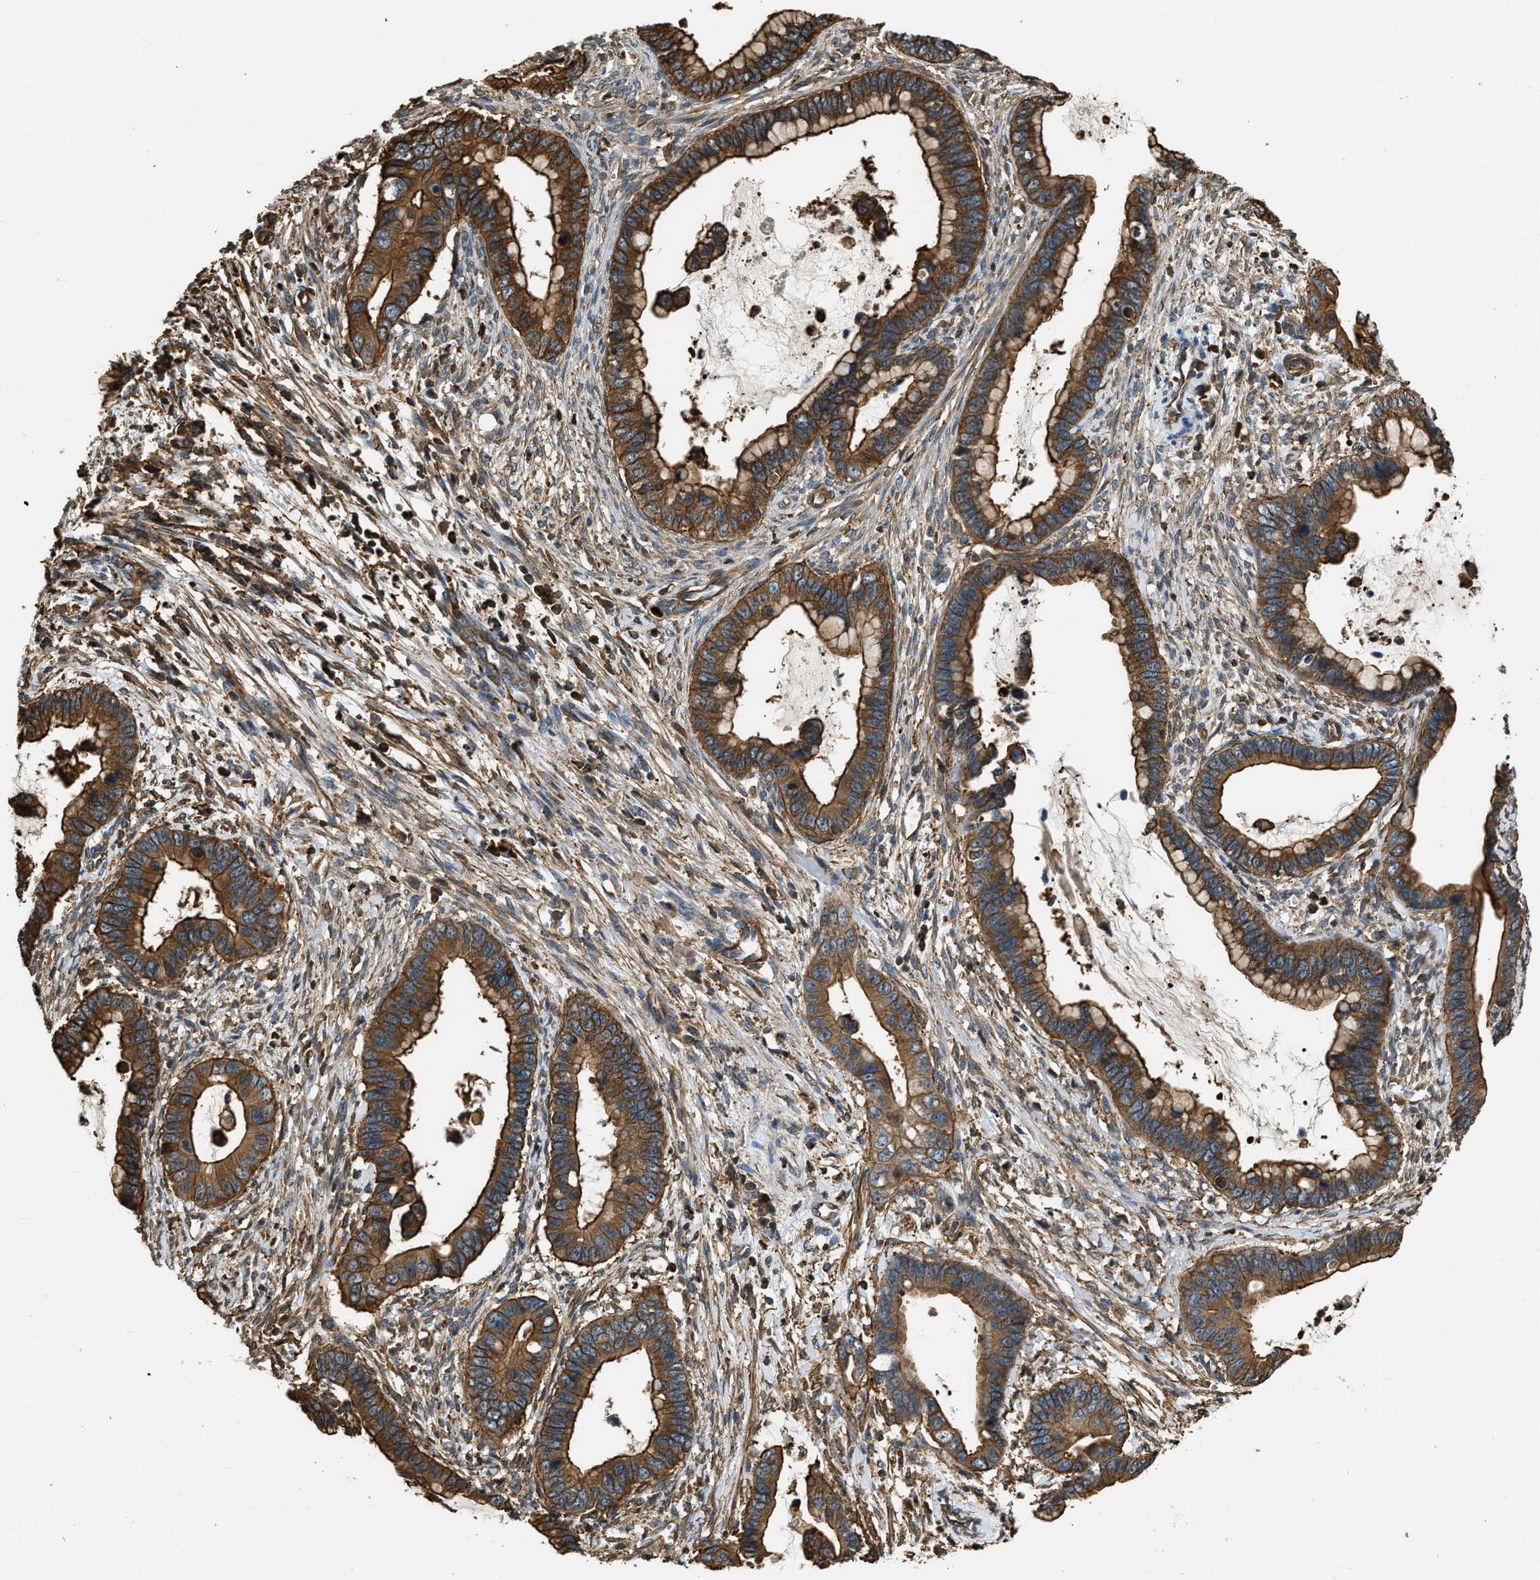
{"staining": {"intensity": "strong", "quantity": ">75%", "location": "cytoplasmic/membranous"}, "tissue": "cervical cancer", "cell_type": "Tumor cells", "image_type": "cancer", "snomed": [{"axis": "morphology", "description": "Adenocarcinoma, NOS"}, {"axis": "topography", "description": "Cervix"}], "caption": "Adenocarcinoma (cervical) stained with DAB immunohistochemistry (IHC) demonstrates high levels of strong cytoplasmic/membranous staining in about >75% of tumor cells.", "gene": "YARS1", "patient": {"sex": "female", "age": 44}}